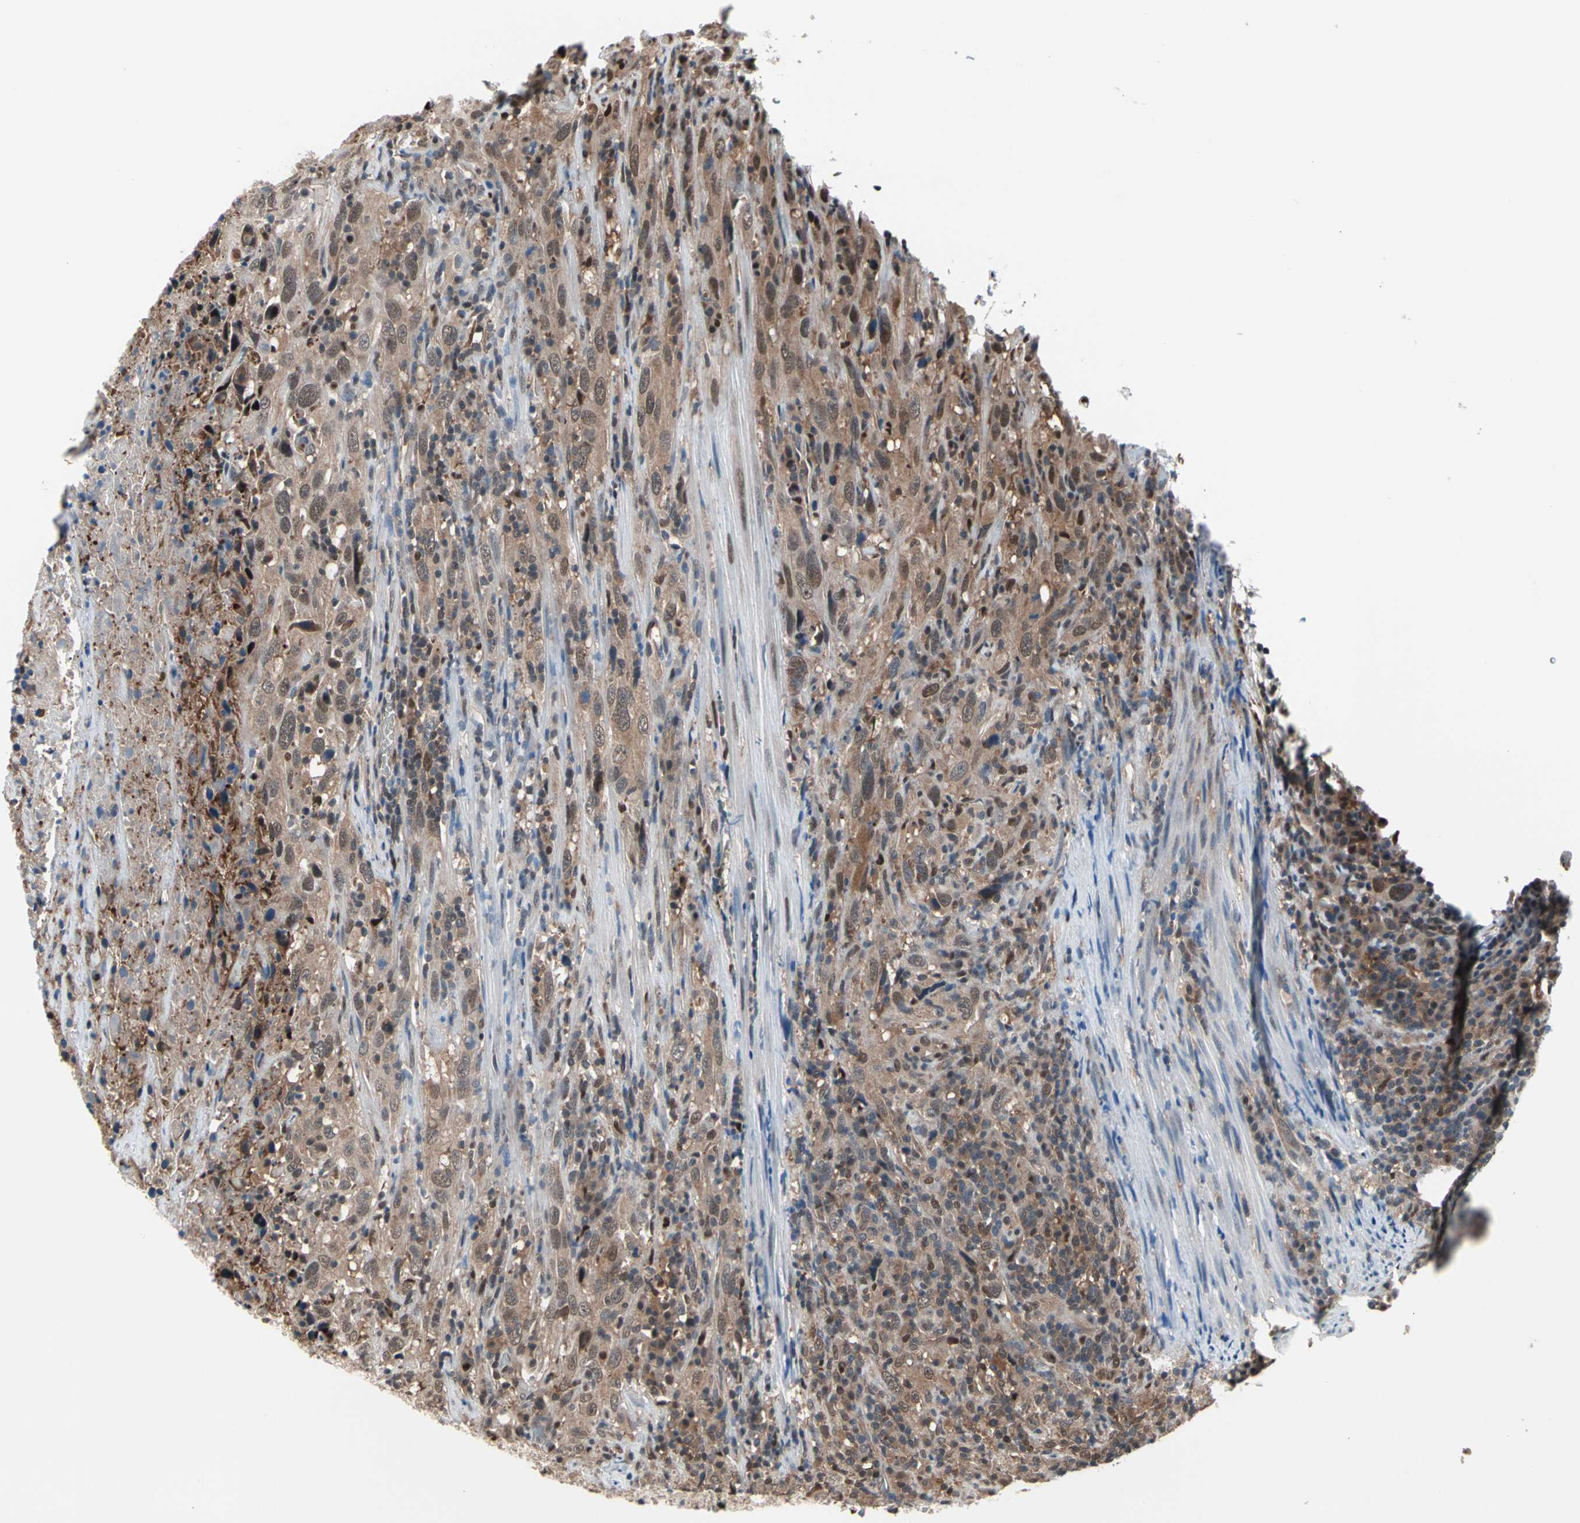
{"staining": {"intensity": "weak", "quantity": ">75%", "location": "cytoplasmic/membranous,nuclear"}, "tissue": "urothelial cancer", "cell_type": "Tumor cells", "image_type": "cancer", "snomed": [{"axis": "morphology", "description": "Urothelial carcinoma, High grade"}, {"axis": "topography", "description": "Urinary bladder"}], "caption": "Approximately >75% of tumor cells in human urothelial cancer show weak cytoplasmic/membranous and nuclear protein staining as visualized by brown immunohistochemical staining.", "gene": "PSMA2", "patient": {"sex": "male", "age": 61}}